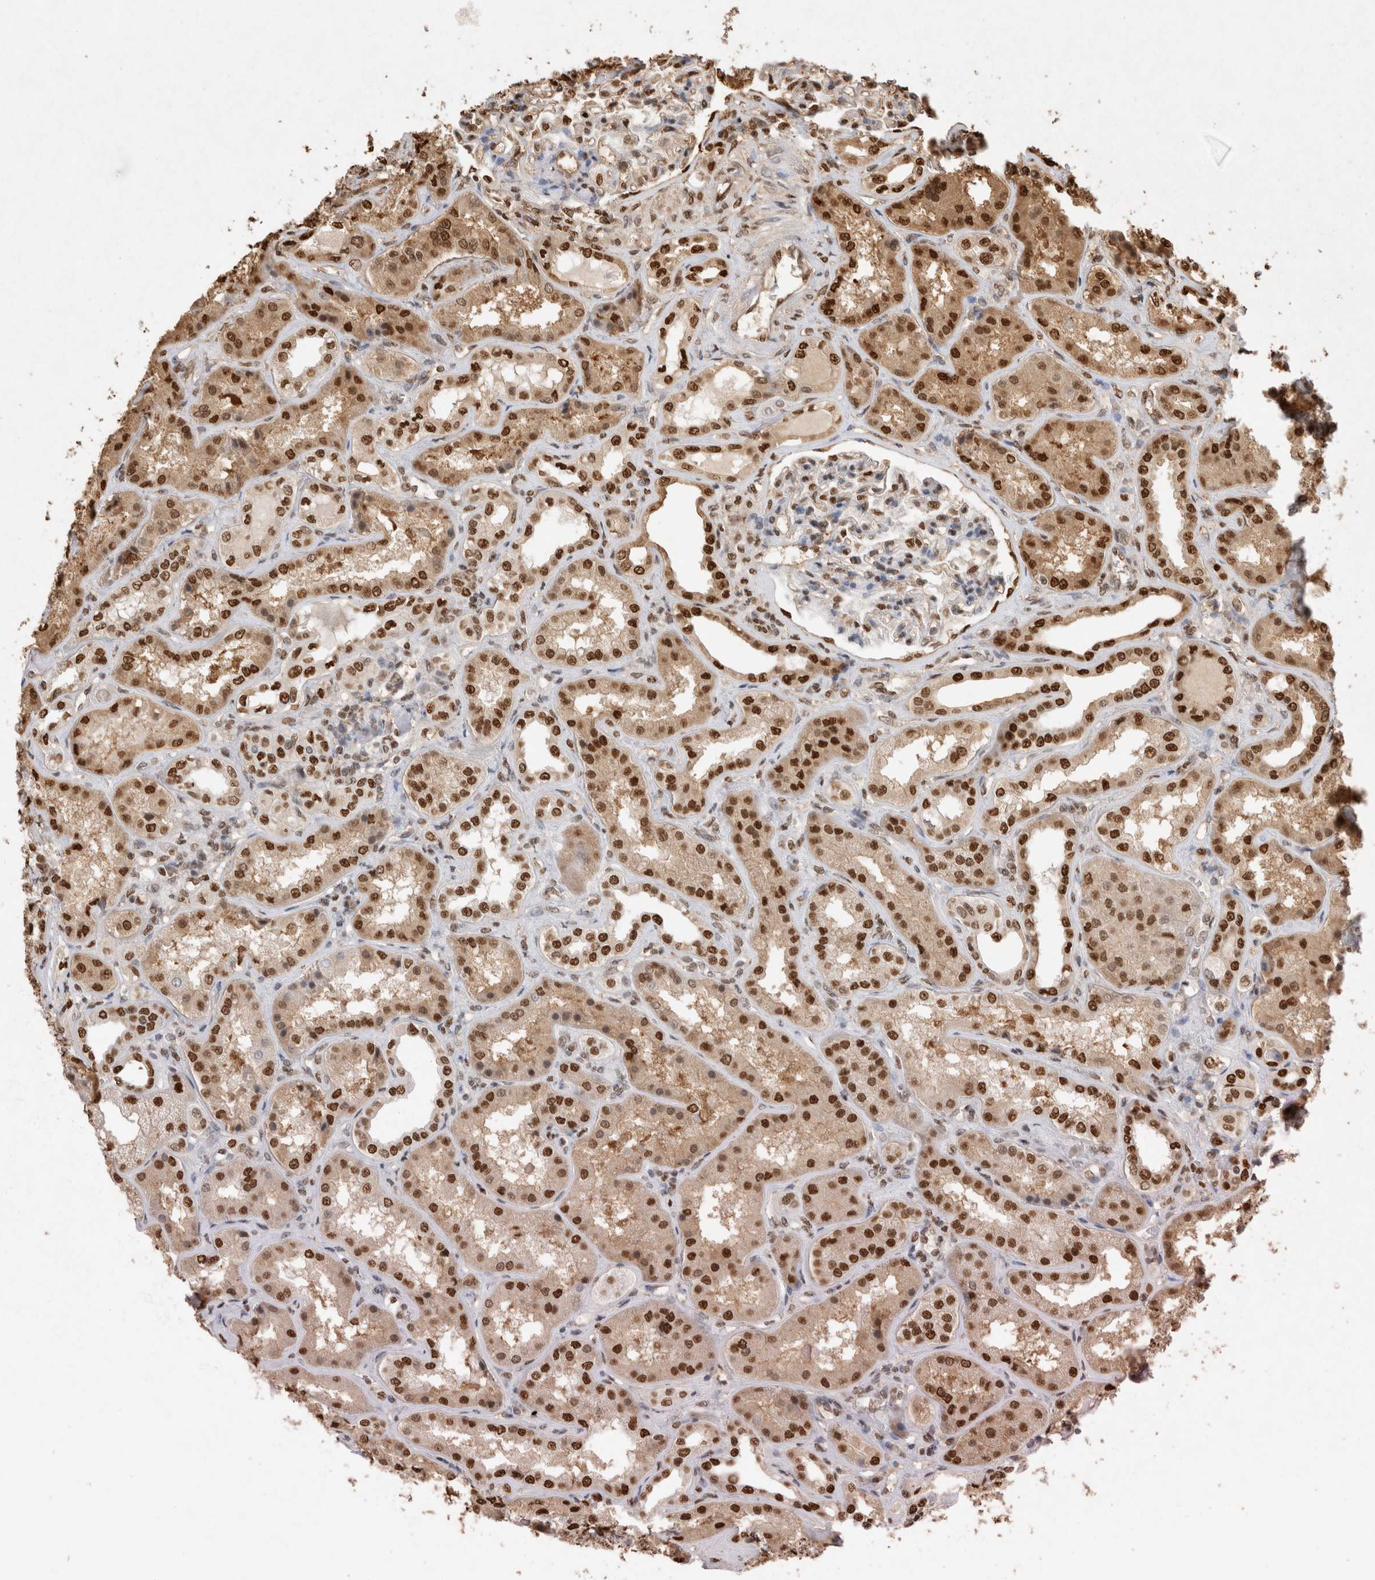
{"staining": {"intensity": "moderate", "quantity": "25%-75%", "location": "nuclear"}, "tissue": "kidney", "cell_type": "Cells in glomeruli", "image_type": "normal", "snomed": [{"axis": "morphology", "description": "Normal tissue, NOS"}, {"axis": "topography", "description": "Kidney"}], "caption": "This histopathology image demonstrates benign kidney stained with immunohistochemistry (IHC) to label a protein in brown. The nuclear of cells in glomeruli show moderate positivity for the protein. Nuclei are counter-stained blue.", "gene": "HDGF", "patient": {"sex": "female", "age": 56}}